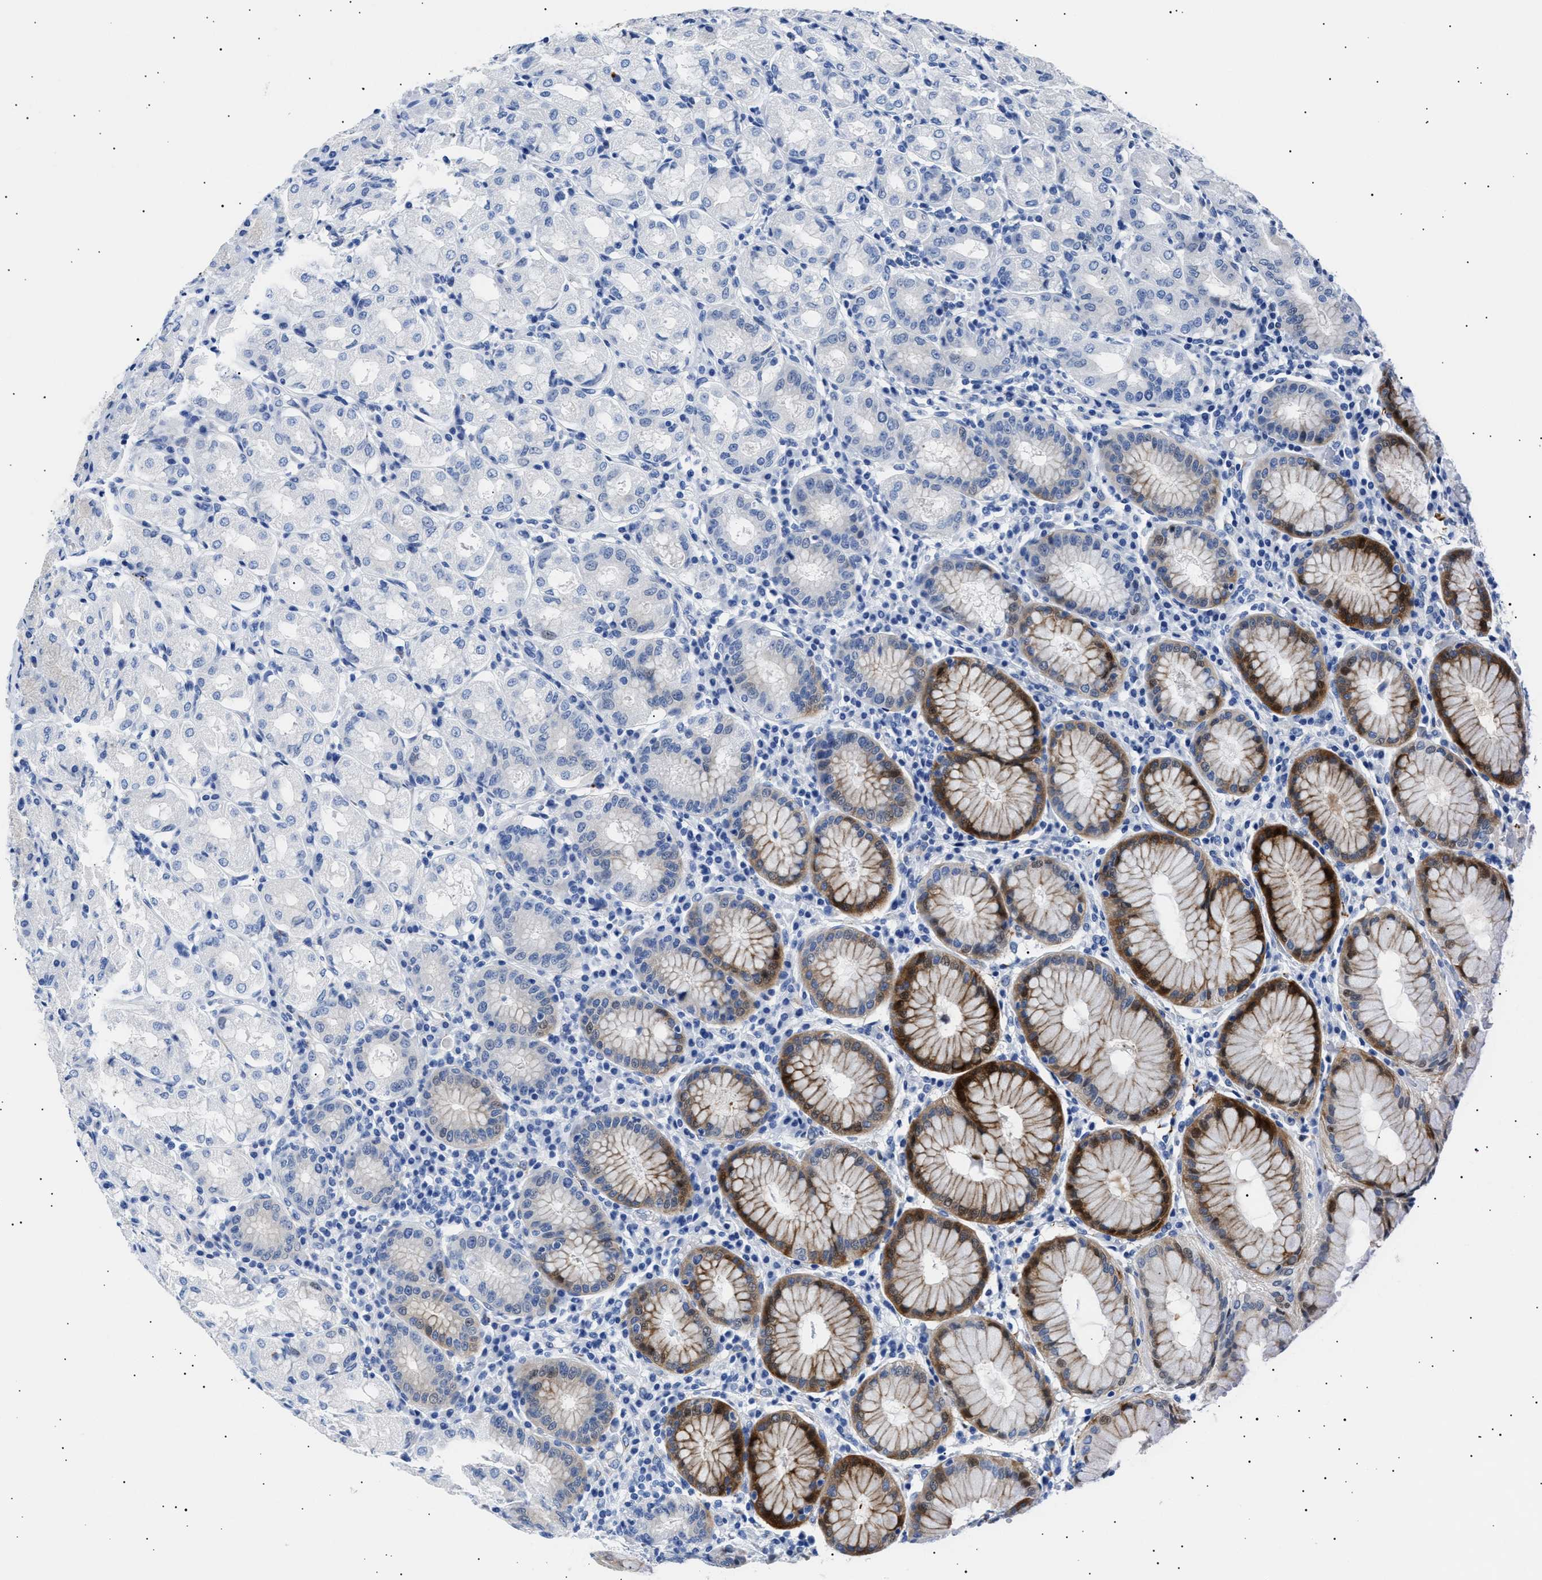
{"staining": {"intensity": "strong", "quantity": "25%-75%", "location": "cytoplasmic/membranous,nuclear"}, "tissue": "stomach", "cell_type": "Glandular cells", "image_type": "normal", "snomed": [{"axis": "morphology", "description": "Normal tissue, NOS"}, {"axis": "topography", "description": "Stomach"}, {"axis": "topography", "description": "Stomach, lower"}], "caption": "Stomach was stained to show a protein in brown. There is high levels of strong cytoplasmic/membranous,nuclear staining in about 25%-75% of glandular cells. Immunohistochemistry stains the protein in brown and the nuclei are stained blue.", "gene": "HEMGN", "patient": {"sex": "female", "age": 56}}